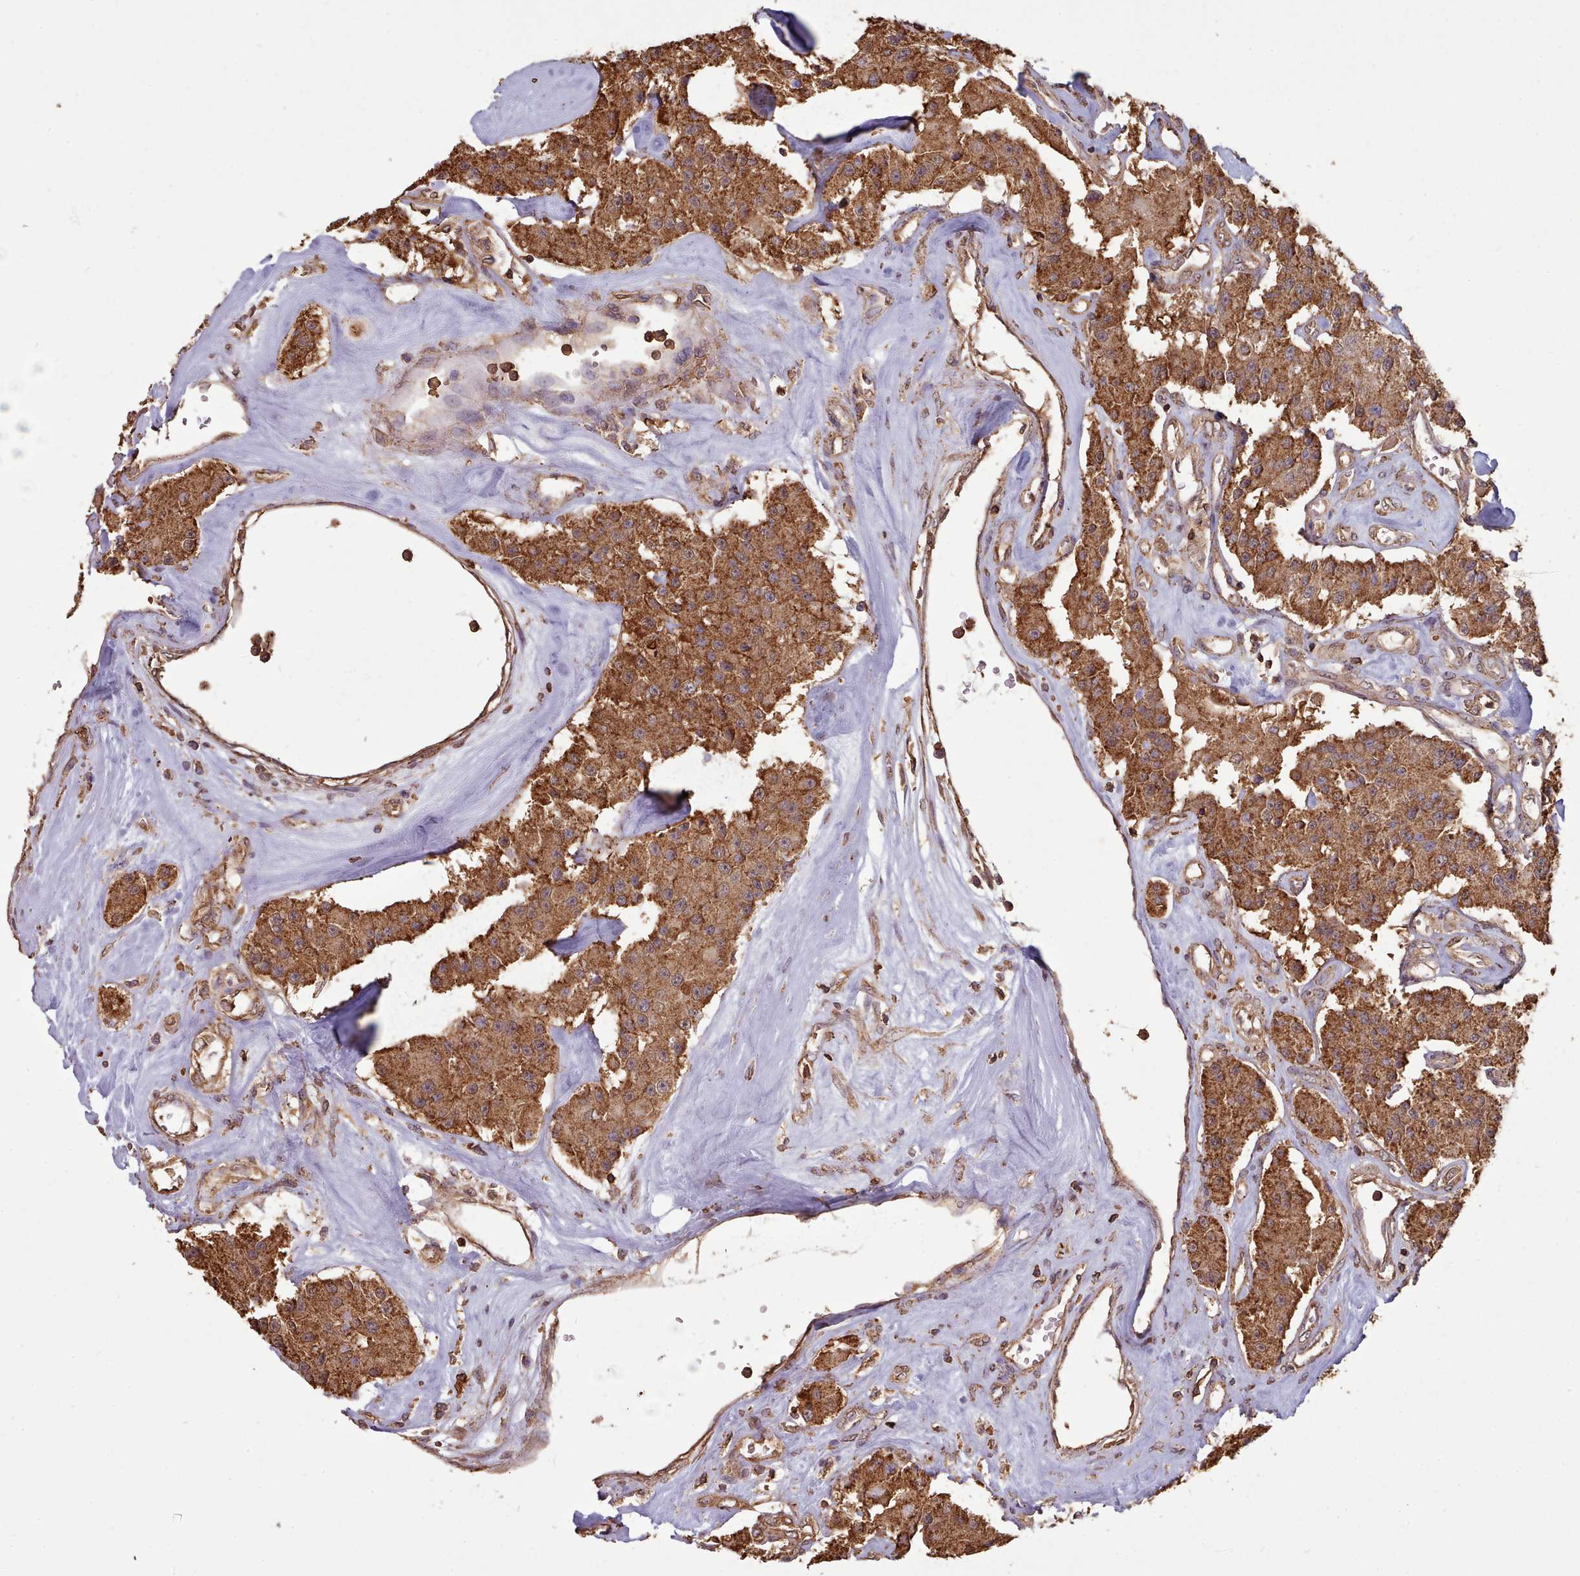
{"staining": {"intensity": "moderate", "quantity": ">75%", "location": "cytoplasmic/membranous"}, "tissue": "carcinoid", "cell_type": "Tumor cells", "image_type": "cancer", "snomed": [{"axis": "morphology", "description": "Carcinoid, malignant, NOS"}, {"axis": "topography", "description": "Pancreas"}], "caption": "An immunohistochemistry (IHC) micrograph of neoplastic tissue is shown. Protein staining in brown highlights moderate cytoplasmic/membranous positivity in malignant carcinoid within tumor cells. The staining is performed using DAB brown chromogen to label protein expression. The nuclei are counter-stained blue using hematoxylin.", "gene": "METRN", "patient": {"sex": "male", "age": 41}}